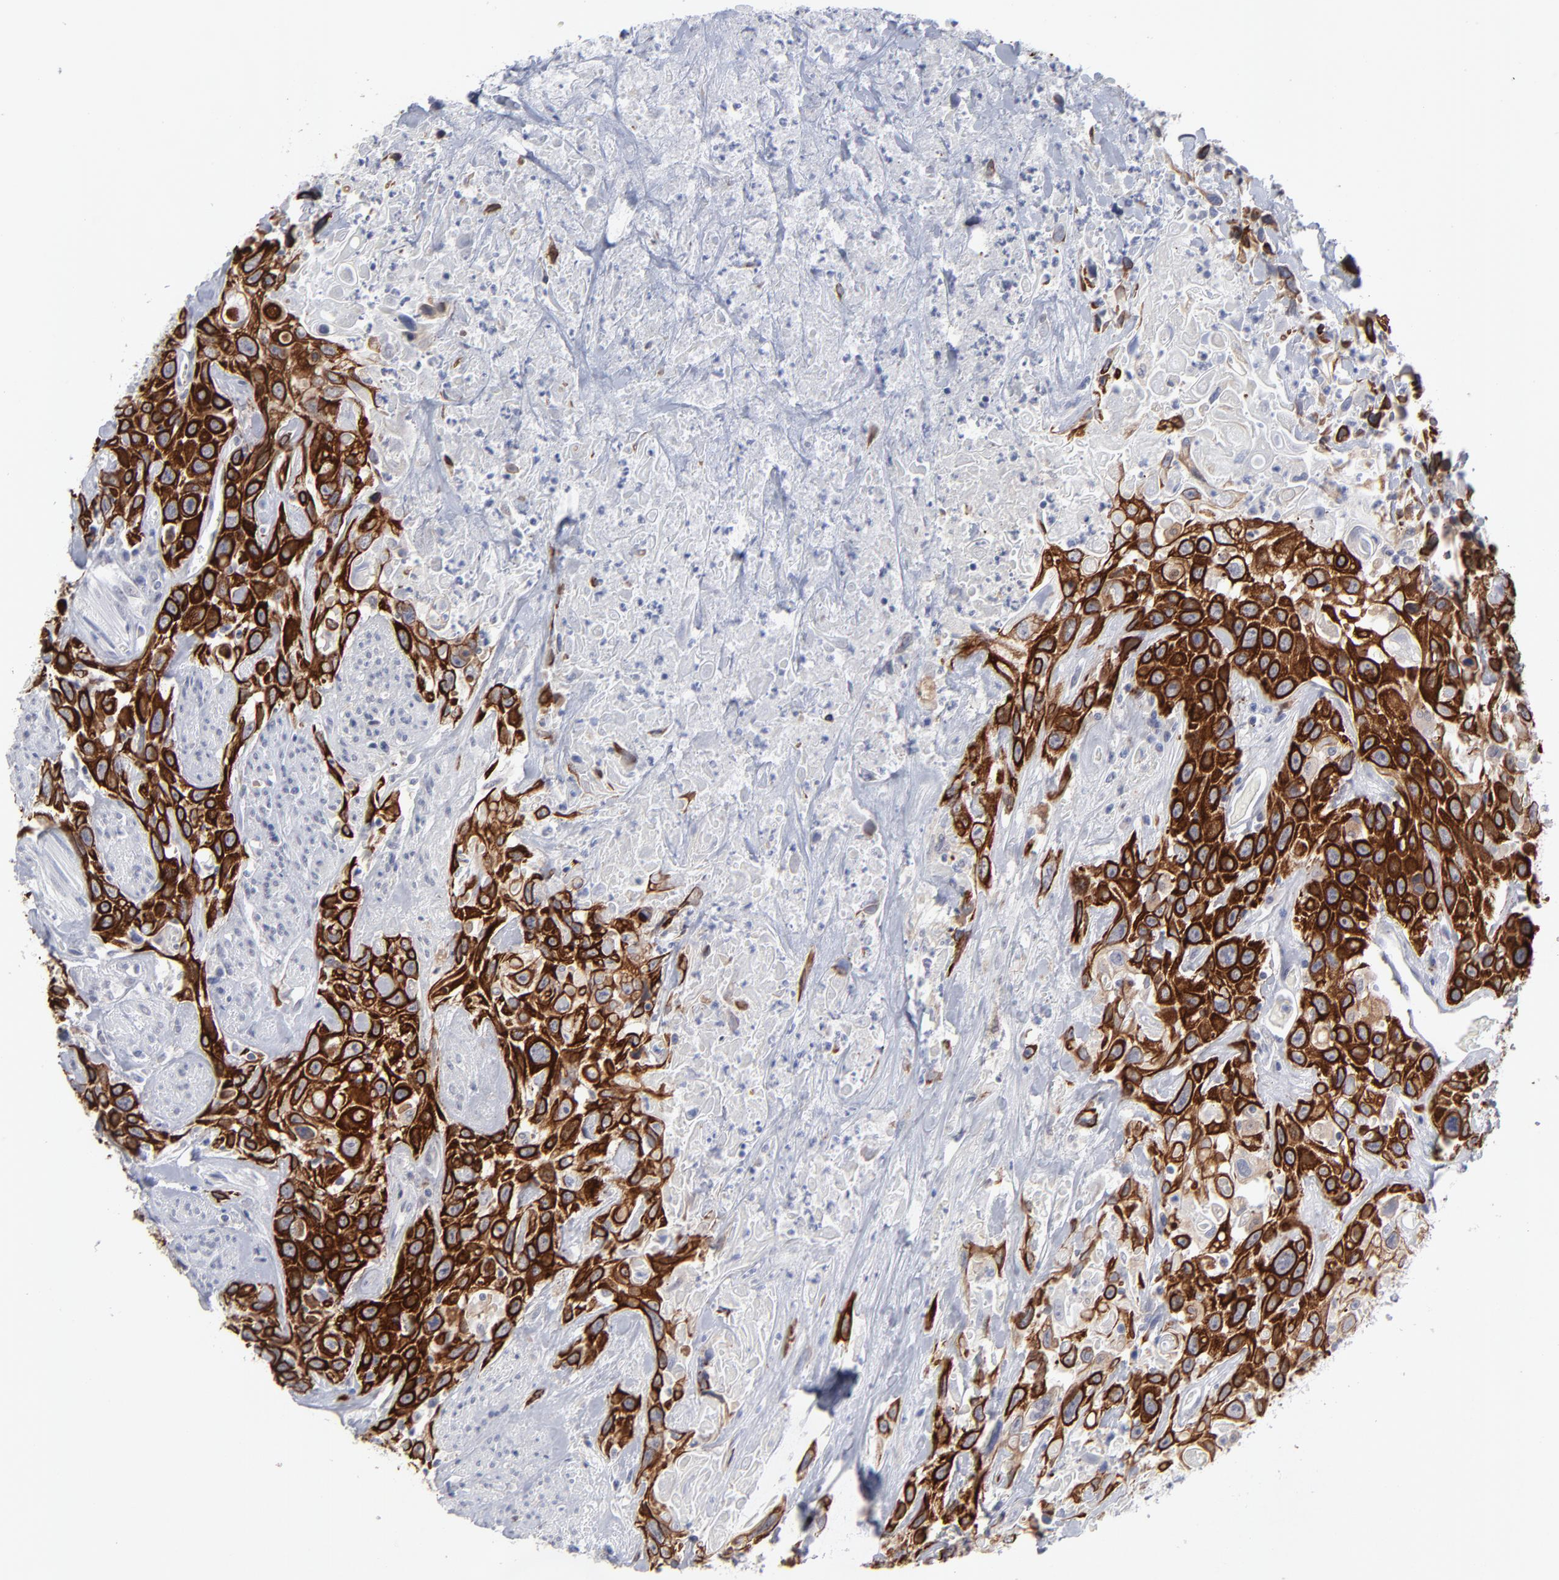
{"staining": {"intensity": "strong", "quantity": ">75%", "location": "cytoplasmic/membranous"}, "tissue": "urothelial cancer", "cell_type": "Tumor cells", "image_type": "cancer", "snomed": [{"axis": "morphology", "description": "Urothelial carcinoma, High grade"}, {"axis": "topography", "description": "Urinary bladder"}], "caption": "Tumor cells display strong cytoplasmic/membranous expression in approximately >75% of cells in urothelial cancer.", "gene": "CCR2", "patient": {"sex": "female", "age": 84}}